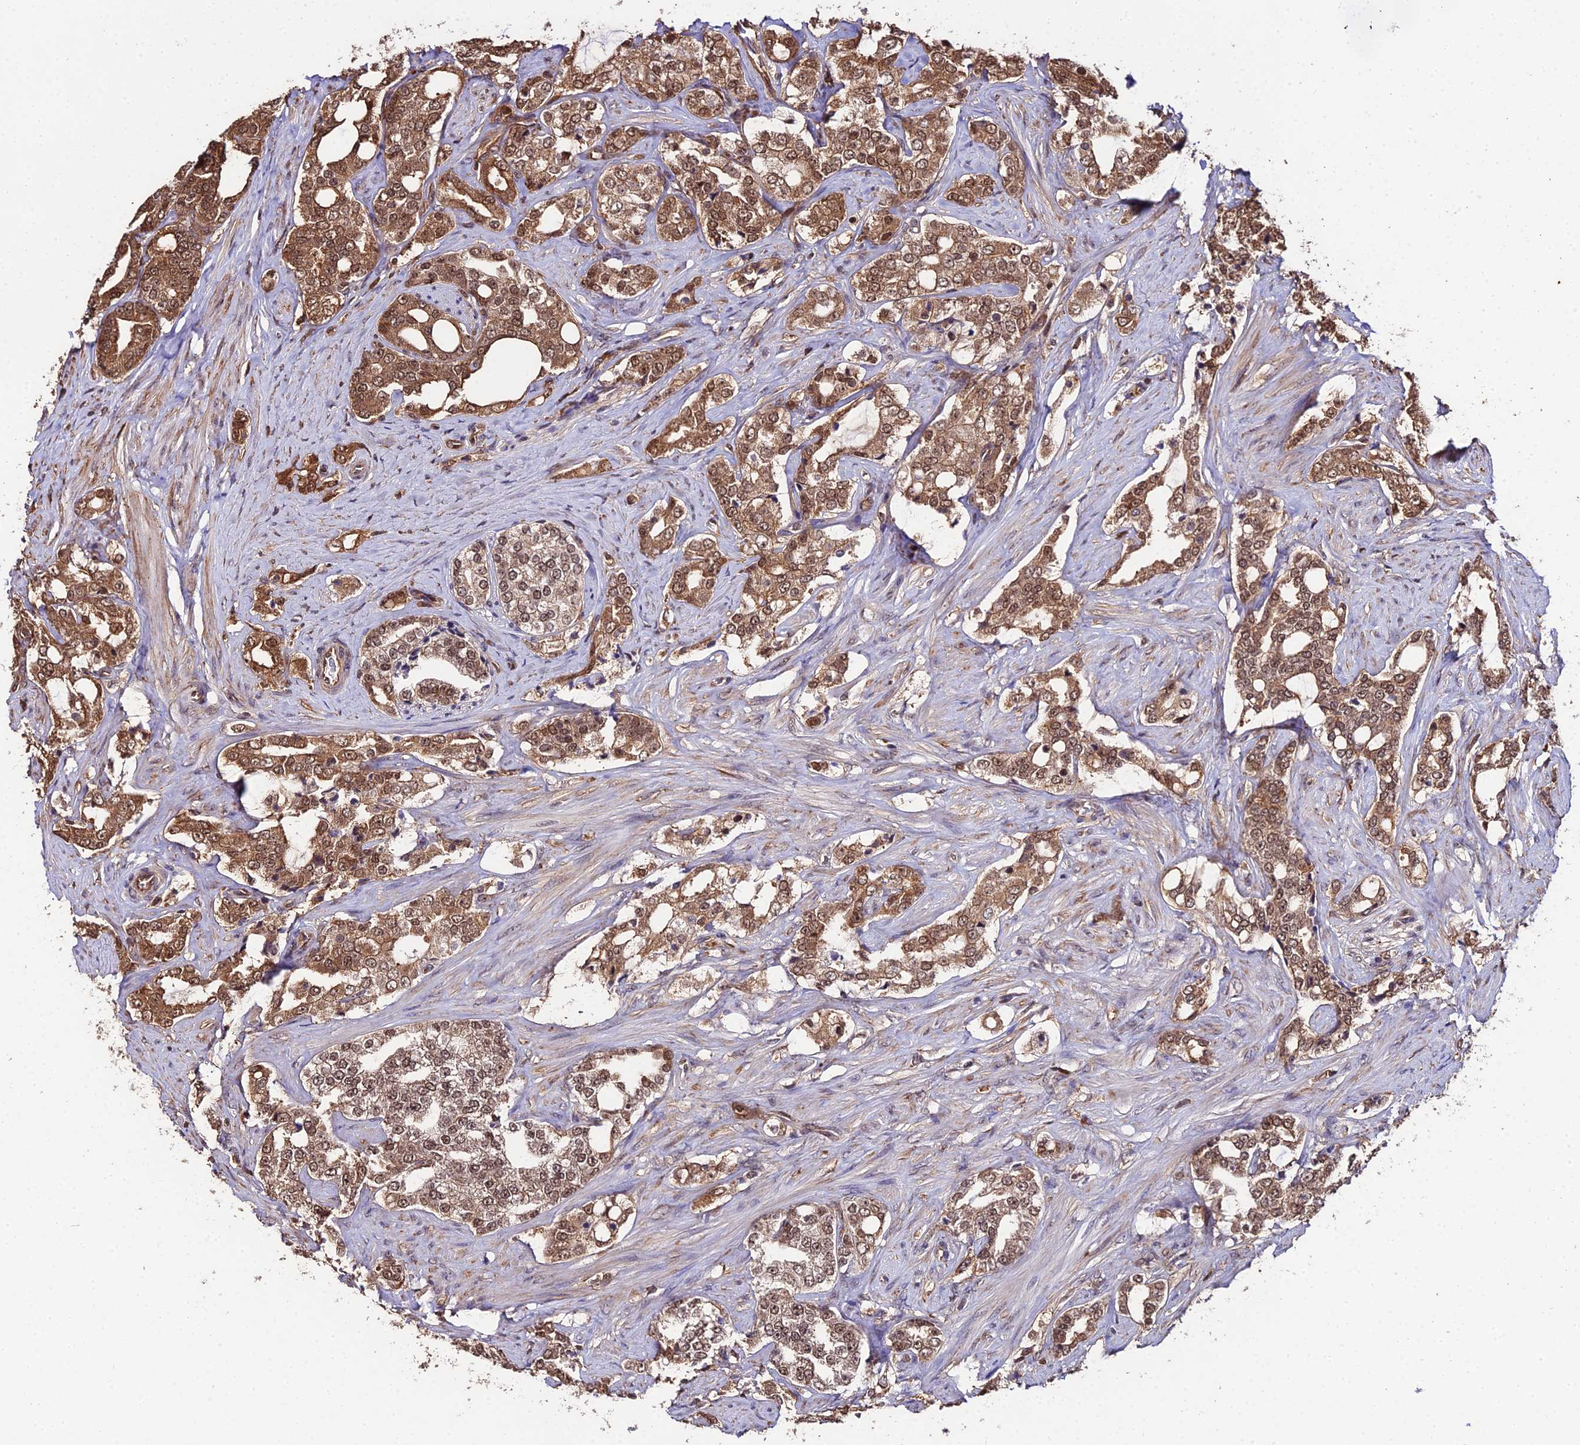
{"staining": {"intensity": "moderate", "quantity": ">75%", "location": "cytoplasmic/membranous,nuclear"}, "tissue": "prostate cancer", "cell_type": "Tumor cells", "image_type": "cancer", "snomed": [{"axis": "morphology", "description": "Adenocarcinoma, High grade"}, {"axis": "topography", "description": "Prostate"}], "caption": "Prostate cancer stained with immunohistochemistry (IHC) shows moderate cytoplasmic/membranous and nuclear staining in about >75% of tumor cells.", "gene": "PPP4C", "patient": {"sex": "male", "age": 64}}